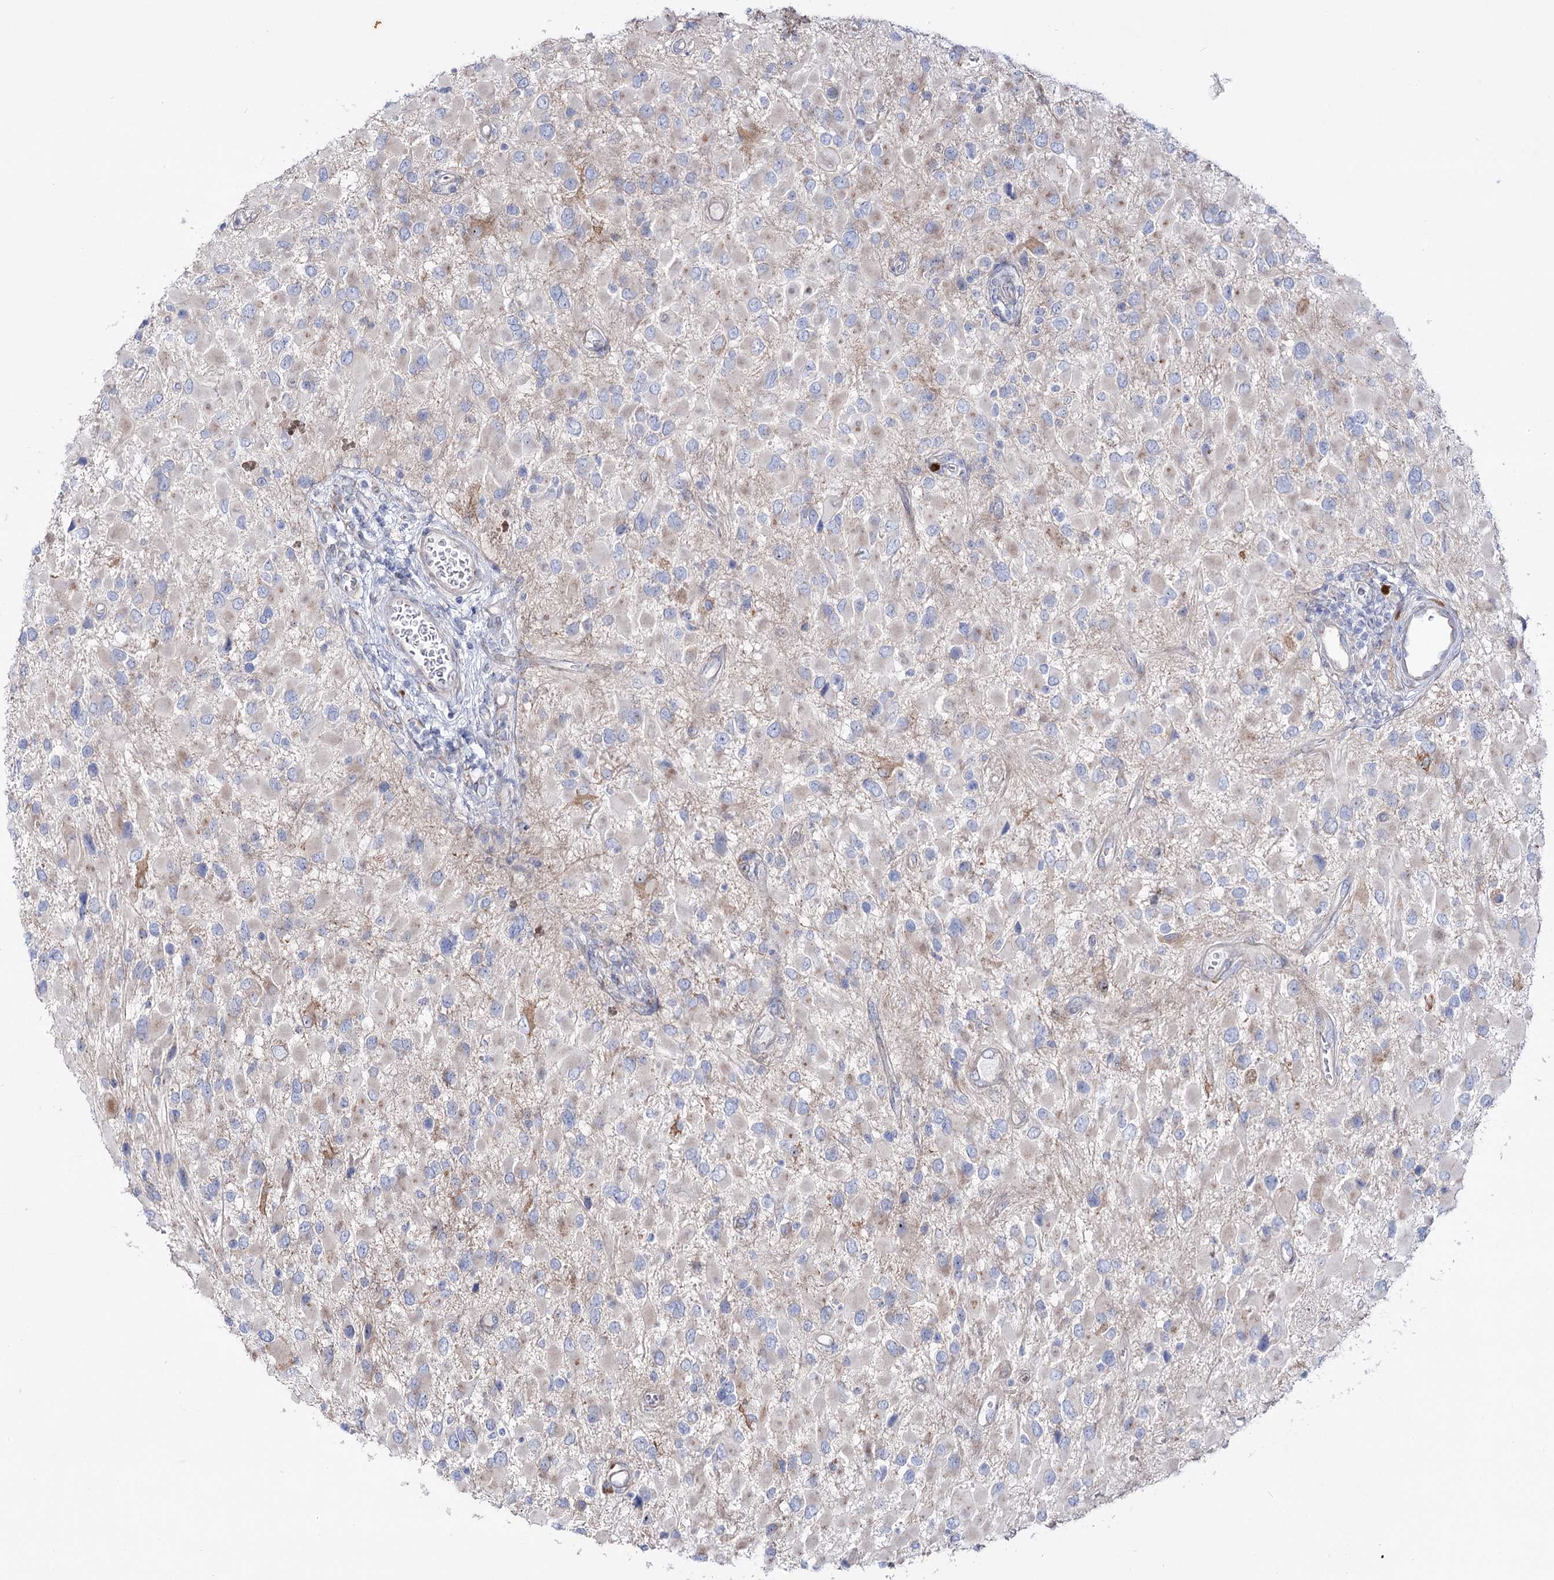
{"staining": {"intensity": "weak", "quantity": "<25%", "location": "cytoplasmic/membranous"}, "tissue": "glioma", "cell_type": "Tumor cells", "image_type": "cancer", "snomed": [{"axis": "morphology", "description": "Glioma, malignant, High grade"}, {"axis": "topography", "description": "Brain"}], "caption": "IHC image of human glioma stained for a protein (brown), which reveals no expression in tumor cells. (DAB immunohistochemistry (IHC) visualized using brightfield microscopy, high magnification).", "gene": "METTL5", "patient": {"sex": "male", "age": 53}}